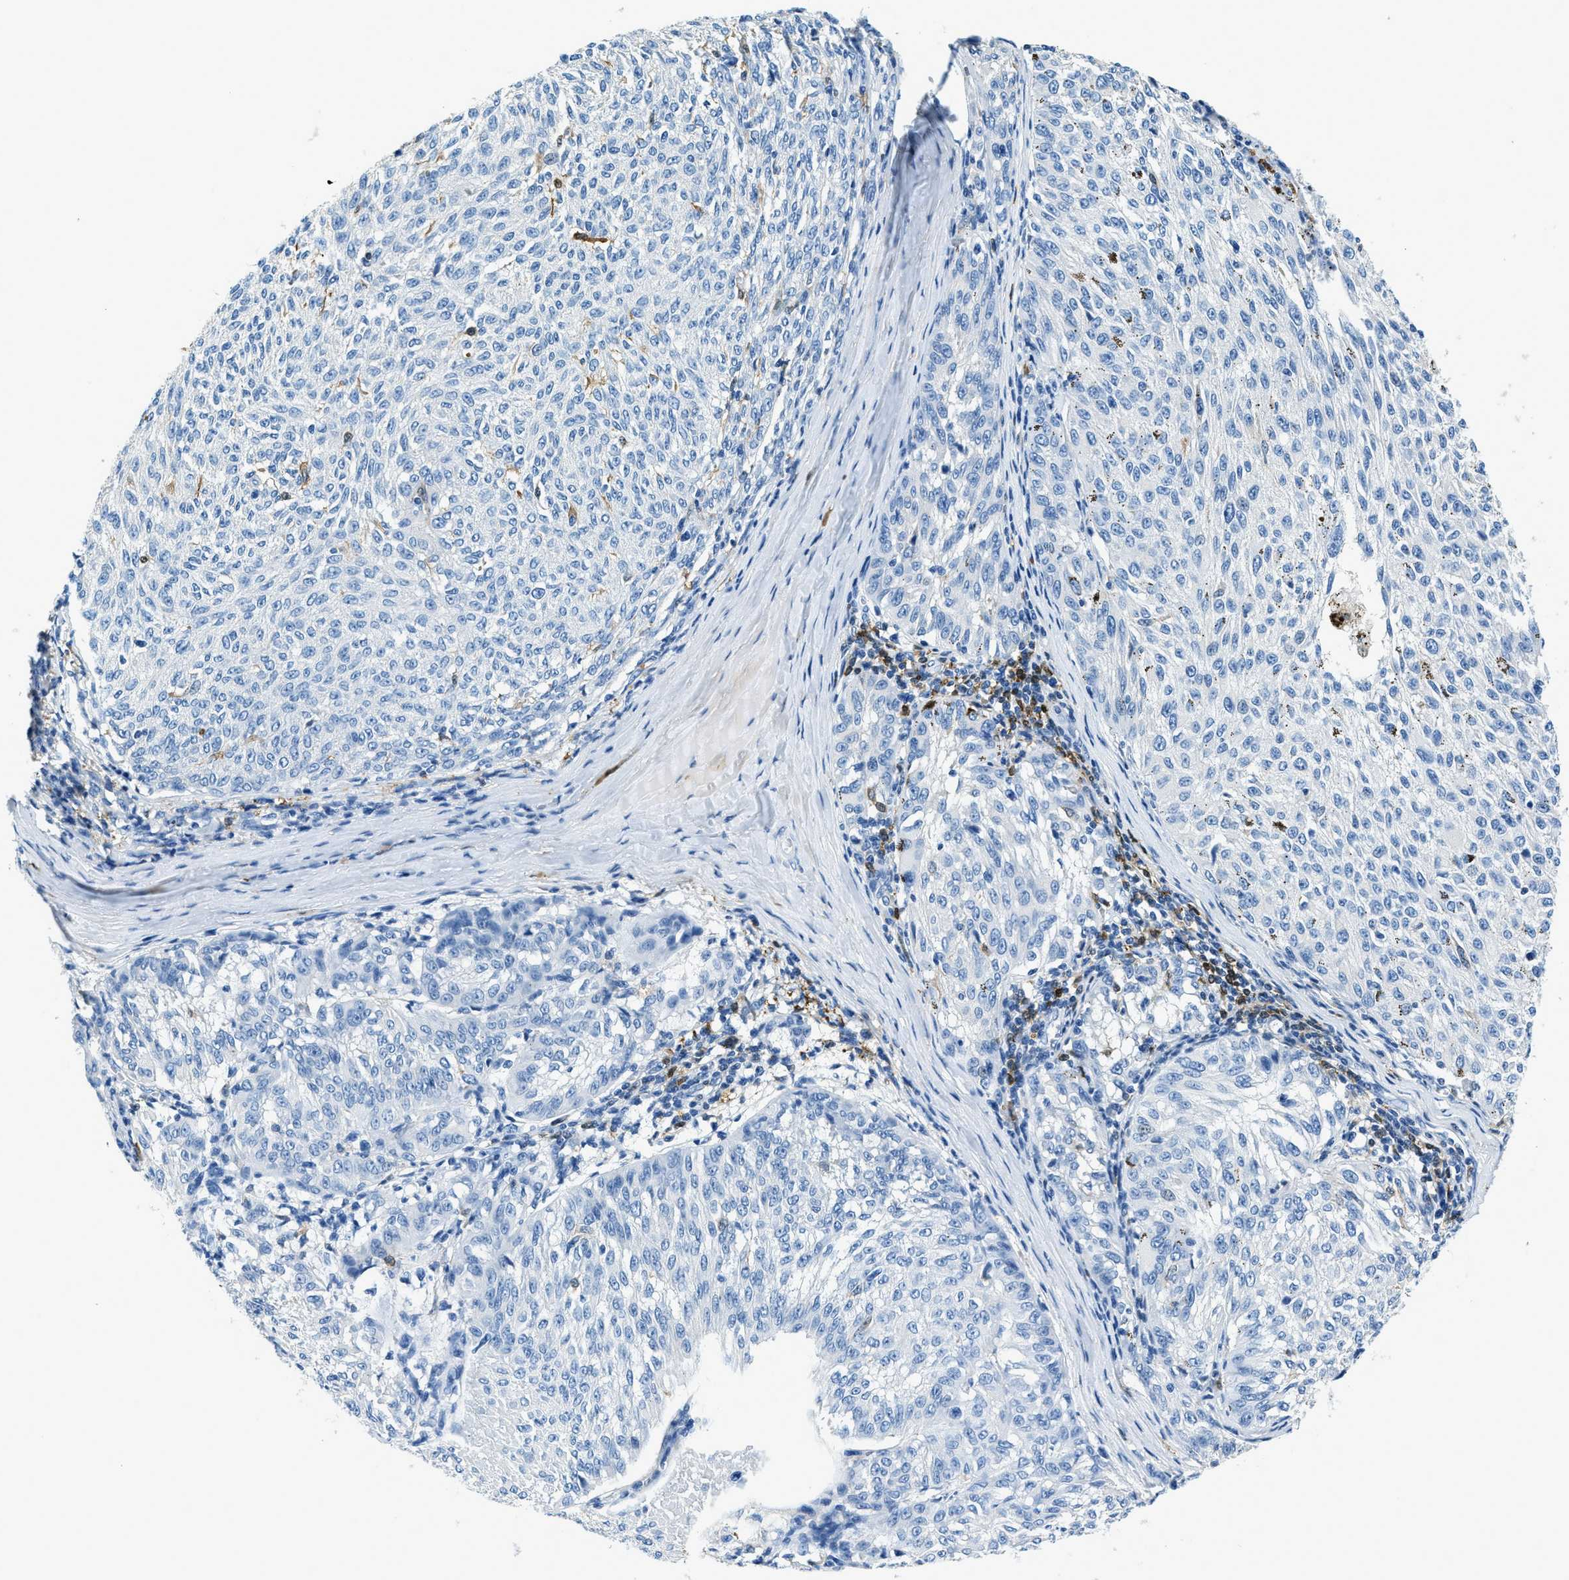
{"staining": {"intensity": "negative", "quantity": "none", "location": "none"}, "tissue": "melanoma", "cell_type": "Tumor cells", "image_type": "cancer", "snomed": [{"axis": "morphology", "description": "Malignant melanoma, NOS"}, {"axis": "topography", "description": "Skin"}], "caption": "IHC of human melanoma reveals no staining in tumor cells.", "gene": "CAPG", "patient": {"sex": "female", "age": 72}}